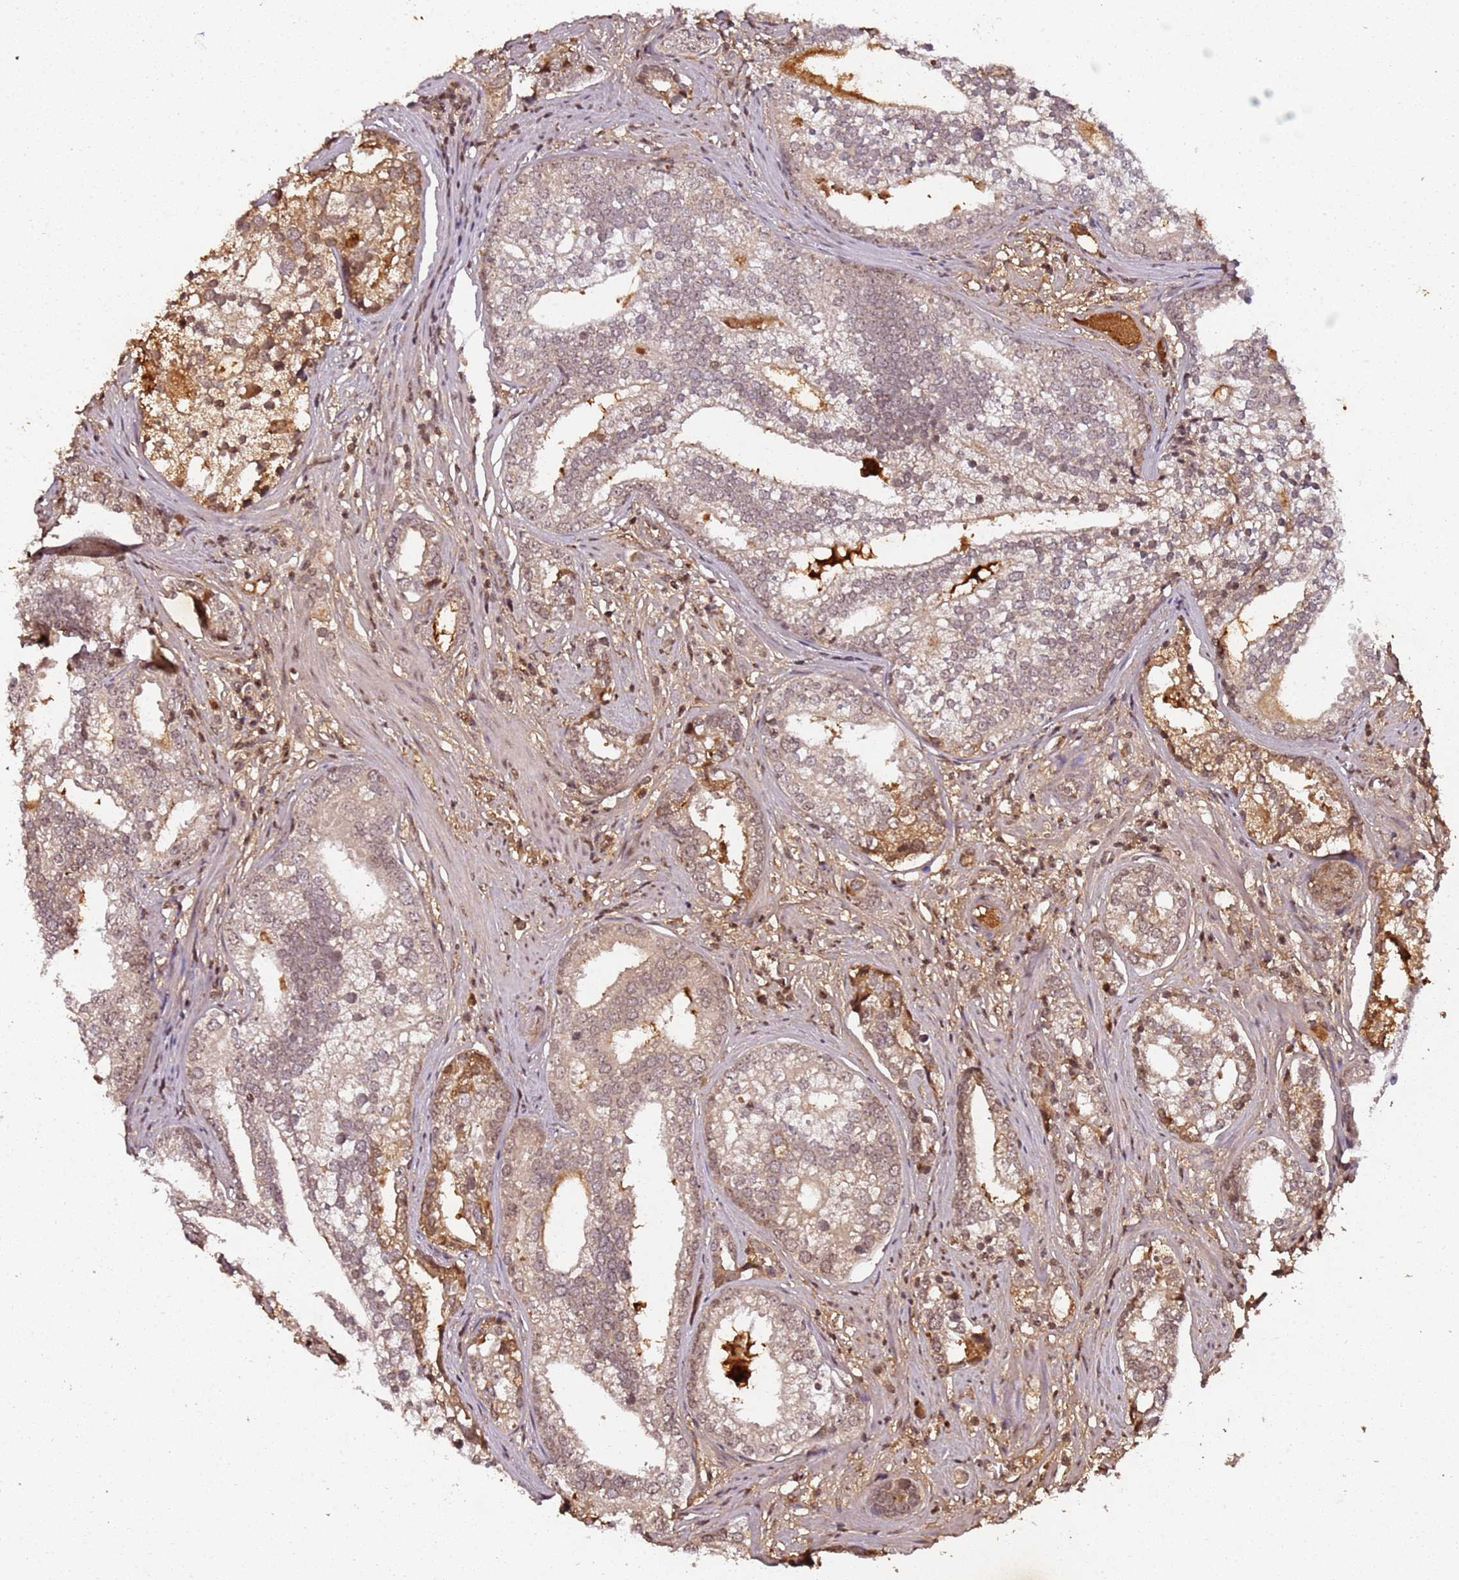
{"staining": {"intensity": "weak", "quantity": "25%-75%", "location": "cytoplasmic/membranous,nuclear"}, "tissue": "prostate cancer", "cell_type": "Tumor cells", "image_type": "cancer", "snomed": [{"axis": "morphology", "description": "Adenocarcinoma, High grade"}, {"axis": "topography", "description": "Prostate"}], "caption": "Prostate cancer stained for a protein (brown) demonstrates weak cytoplasmic/membranous and nuclear positive positivity in approximately 25%-75% of tumor cells.", "gene": "COL1A2", "patient": {"sex": "male", "age": 75}}